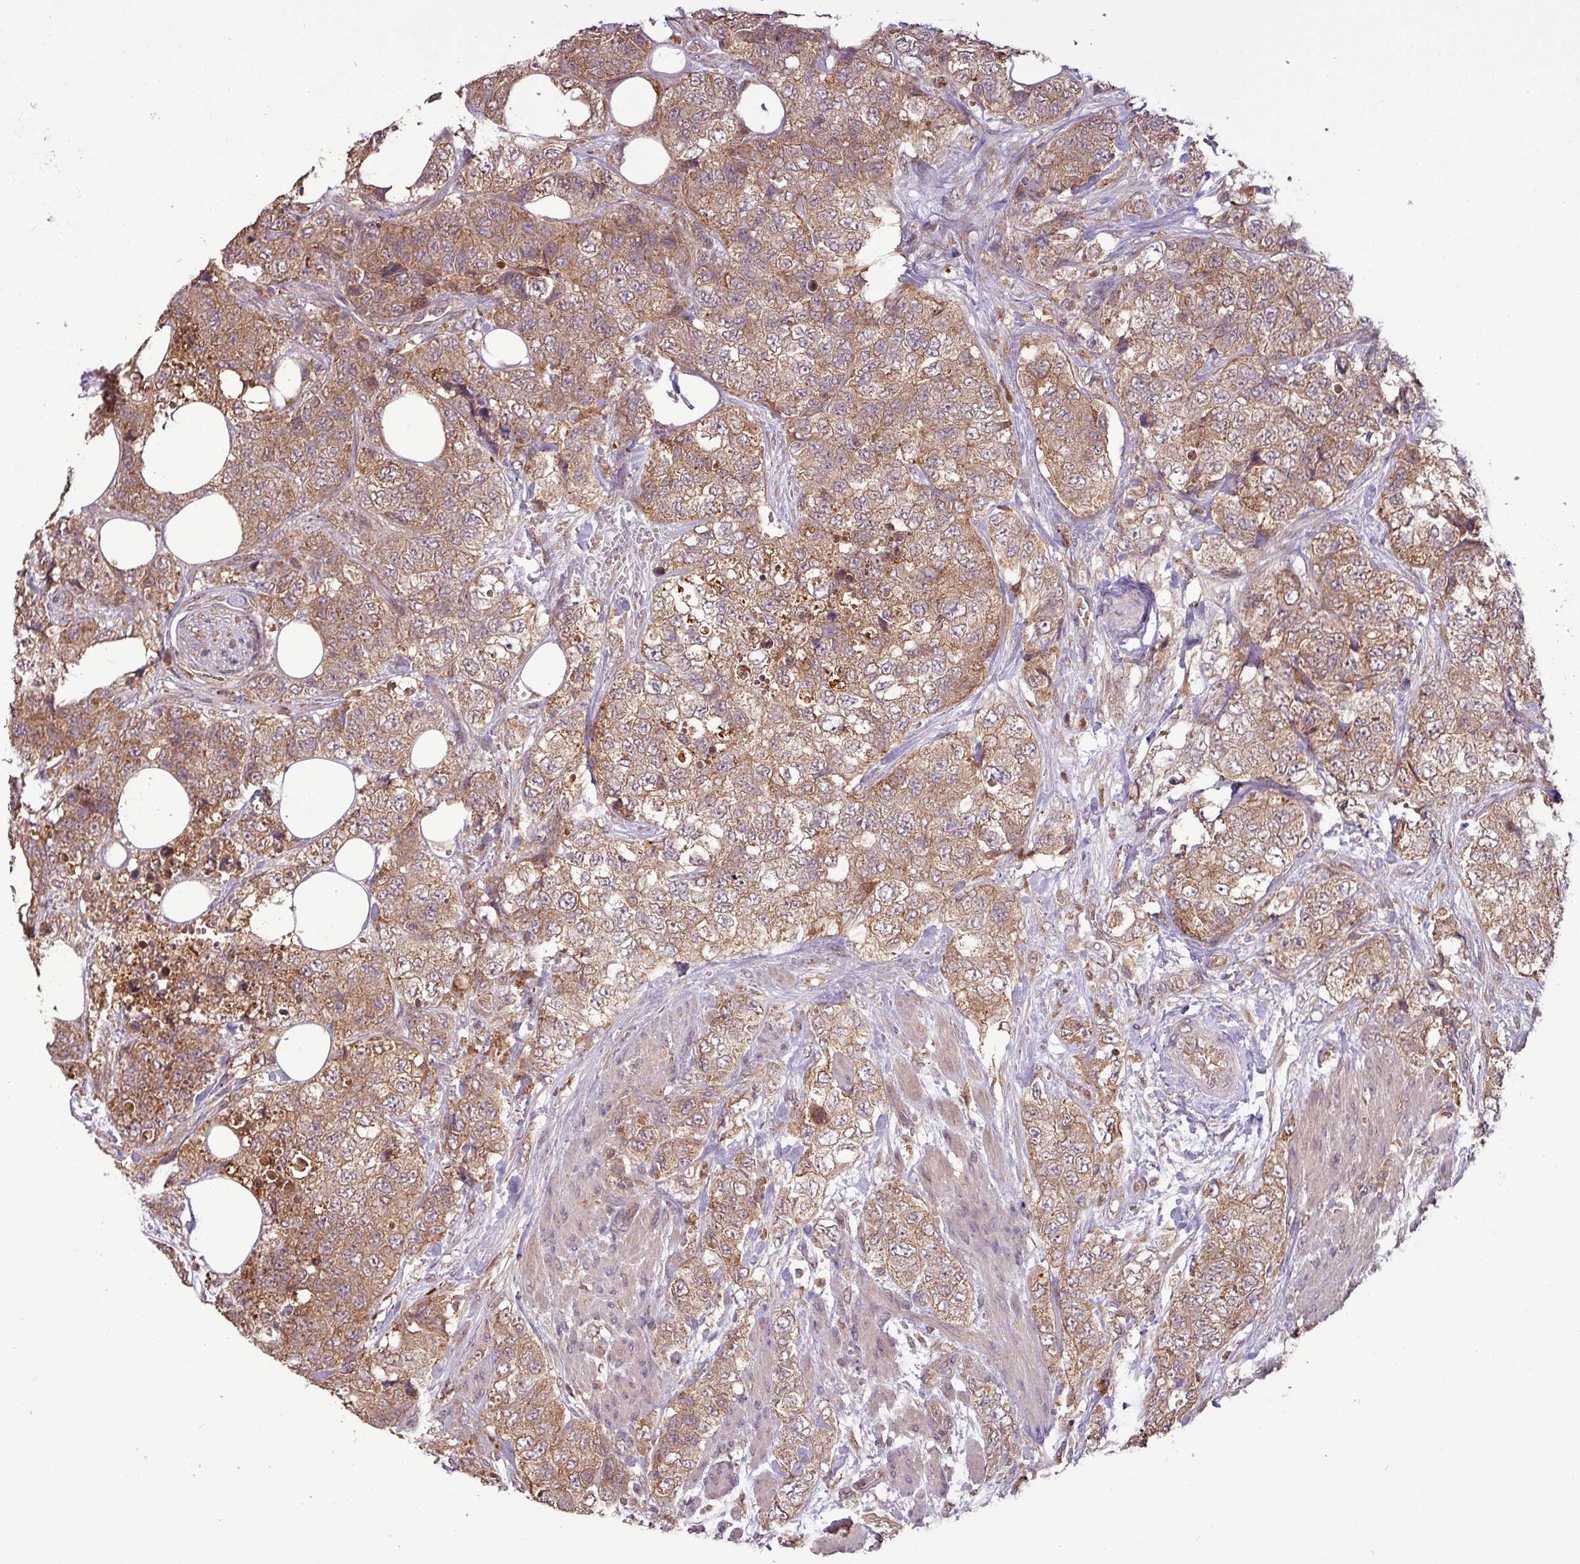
{"staining": {"intensity": "moderate", "quantity": ">75%", "location": "cytoplasmic/membranous"}, "tissue": "urothelial cancer", "cell_type": "Tumor cells", "image_type": "cancer", "snomed": [{"axis": "morphology", "description": "Urothelial carcinoma, High grade"}, {"axis": "topography", "description": "Urinary bladder"}], "caption": "IHC photomicrograph of human urothelial cancer stained for a protein (brown), which shows medium levels of moderate cytoplasmic/membranous positivity in about >75% of tumor cells.", "gene": "NT5C3A", "patient": {"sex": "female", "age": 78}}